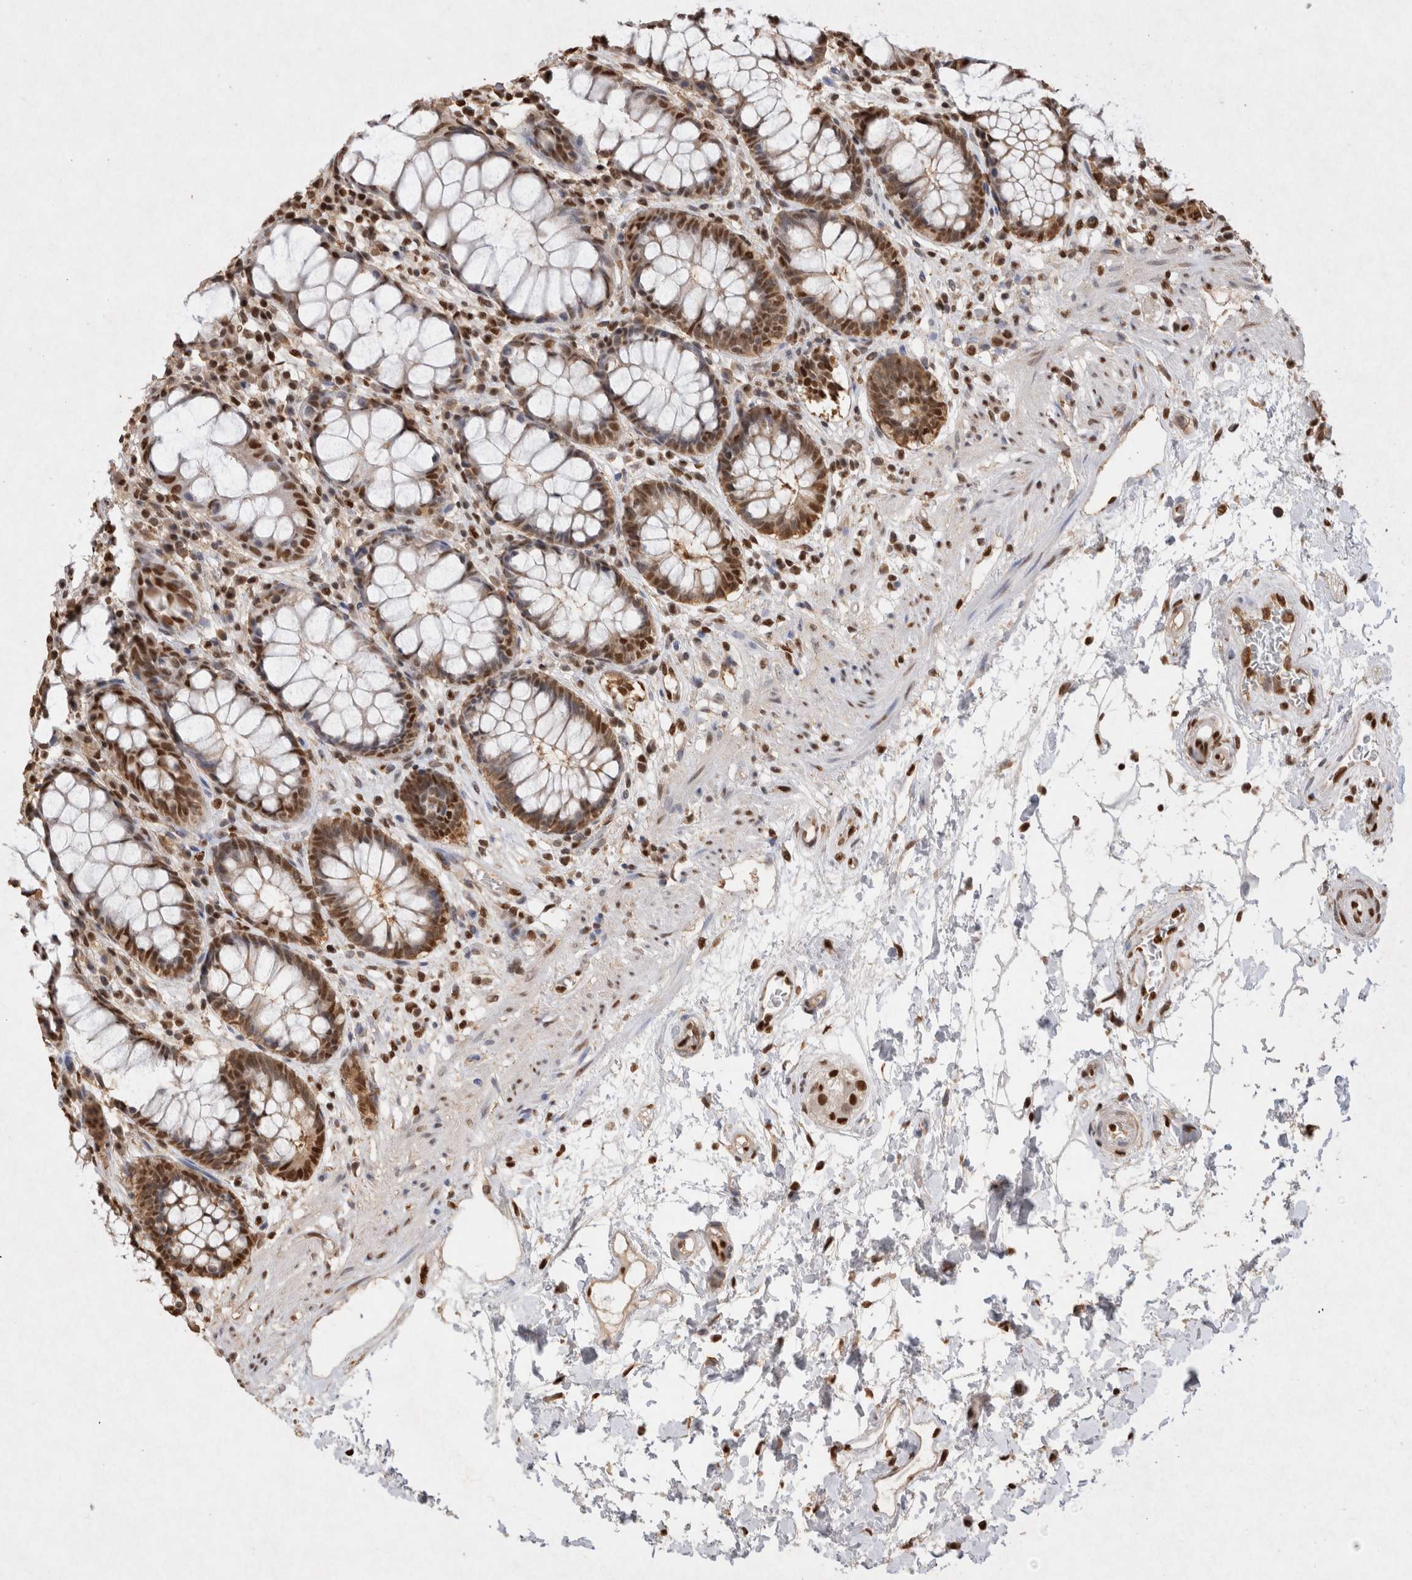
{"staining": {"intensity": "strong", "quantity": ">75%", "location": "nuclear"}, "tissue": "rectum", "cell_type": "Glandular cells", "image_type": "normal", "snomed": [{"axis": "morphology", "description": "Normal tissue, NOS"}, {"axis": "topography", "description": "Rectum"}], "caption": "Rectum stained with DAB immunohistochemistry (IHC) shows high levels of strong nuclear positivity in approximately >75% of glandular cells.", "gene": "HDGF", "patient": {"sex": "male", "age": 64}}